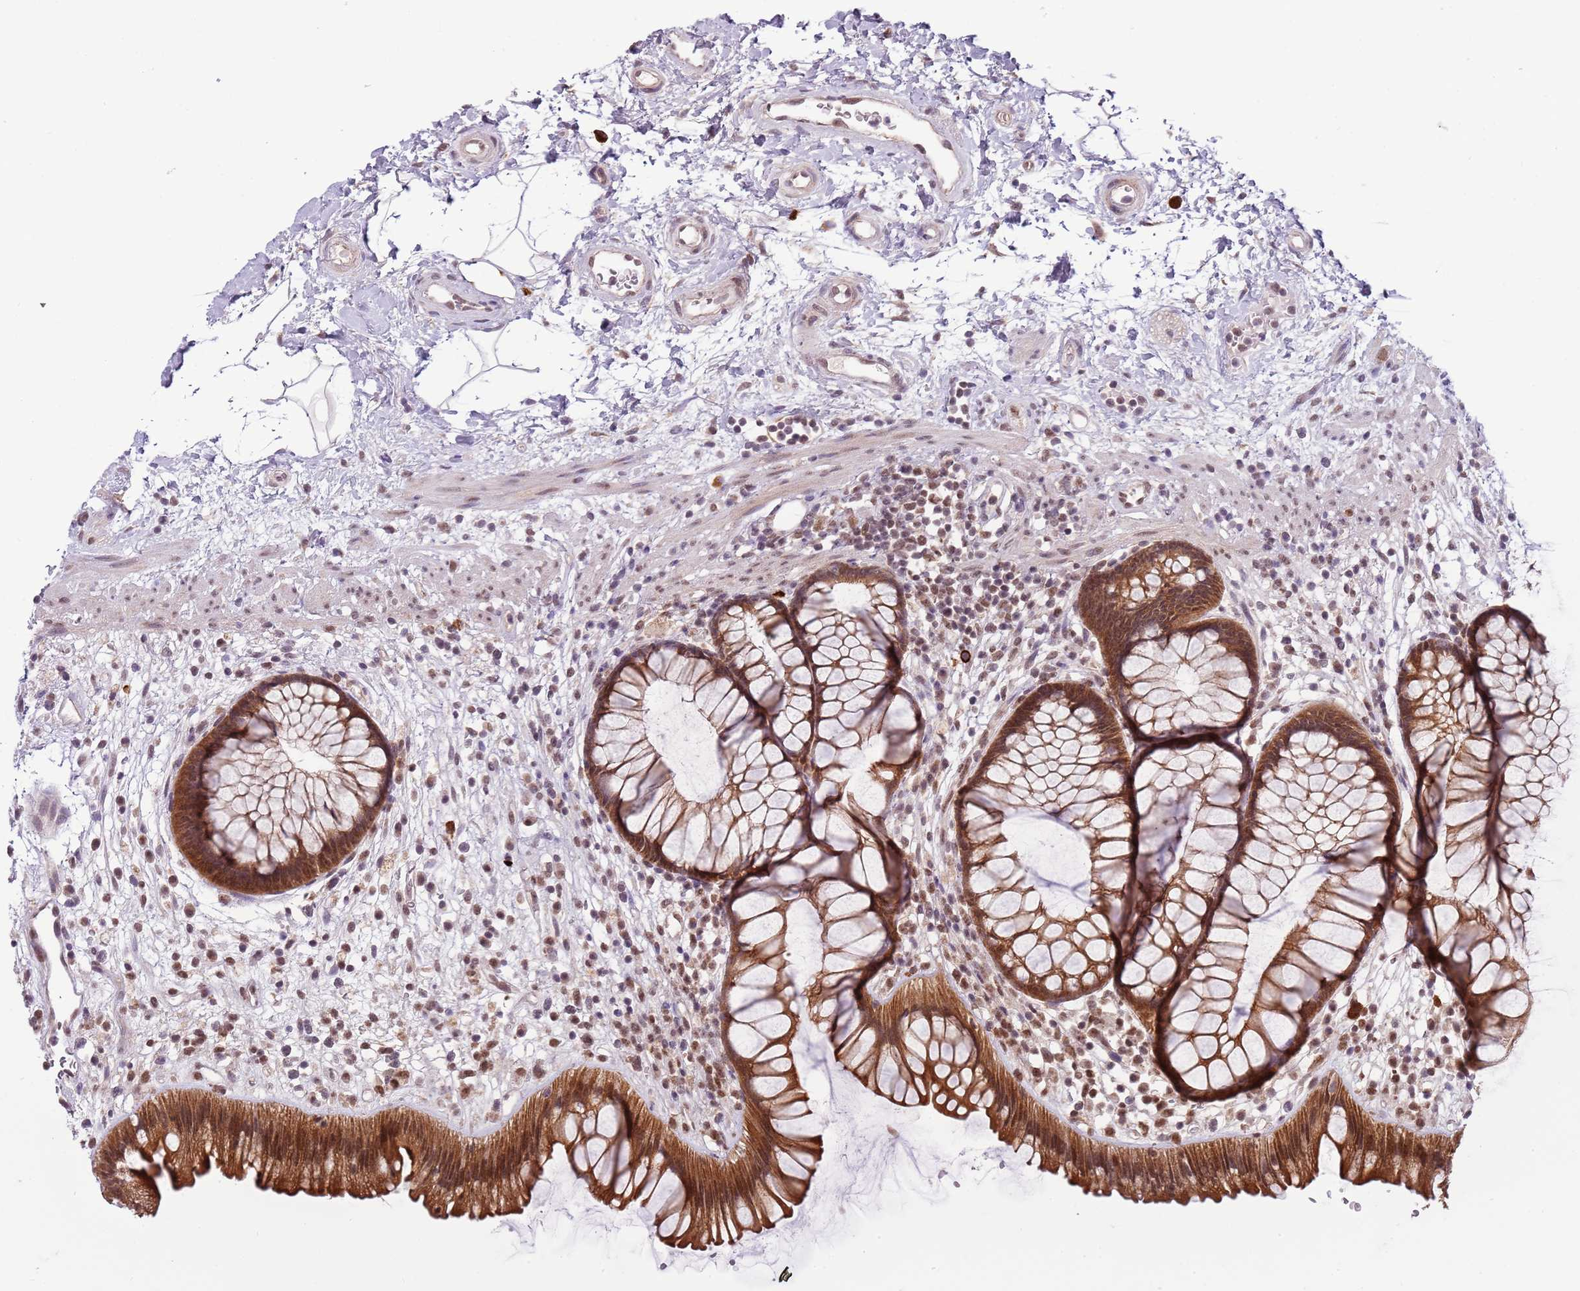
{"staining": {"intensity": "strong", "quantity": ">75%", "location": "cytoplasmic/membranous,nuclear"}, "tissue": "rectum", "cell_type": "Glandular cells", "image_type": "normal", "snomed": [{"axis": "morphology", "description": "Normal tissue, NOS"}, {"axis": "topography", "description": "Rectum"}], "caption": "This image shows immunohistochemistry (IHC) staining of unremarkable human rectum, with high strong cytoplasmic/membranous,nuclear staining in approximately >75% of glandular cells.", "gene": "FAM120AOS", "patient": {"sex": "male", "age": 51}}